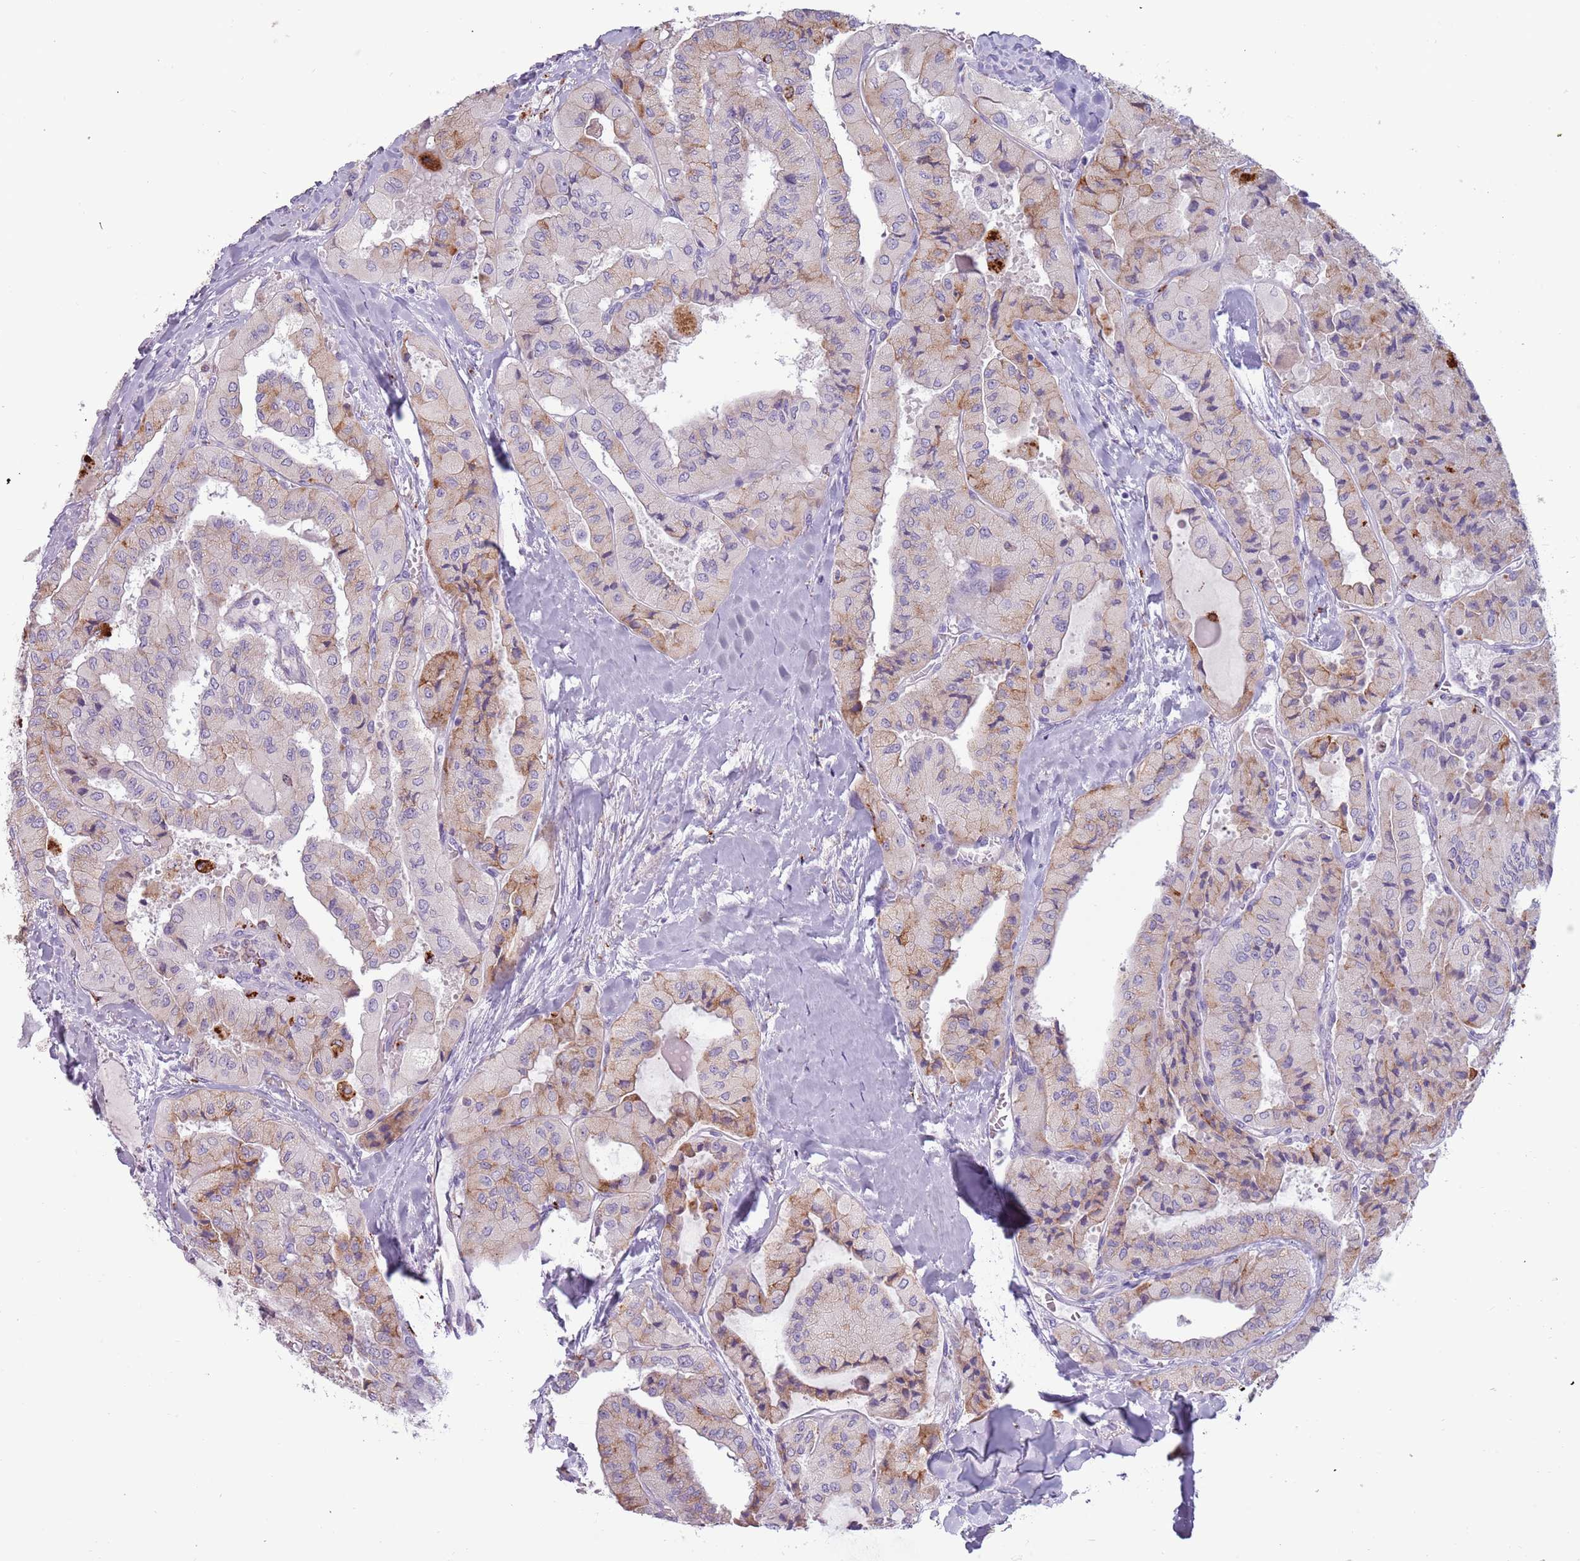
{"staining": {"intensity": "moderate", "quantity": "<25%", "location": "cytoplasmic/membranous"}, "tissue": "thyroid cancer", "cell_type": "Tumor cells", "image_type": "cancer", "snomed": [{"axis": "morphology", "description": "Normal tissue, NOS"}, {"axis": "morphology", "description": "Papillary adenocarcinoma, NOS"}, {"axis": "topography", "description": "Thyroid gland"}], "caption": "The immunohistochemical stain shows moderate cytoplasmic/membranous staining in tumor cells of papillary adenocarcinoma (thyroid) tissue. (IHC, brightfield microscopy, high magnification).", "gene": "NWD2", "patient": {"sex": "female", "age": 59}}